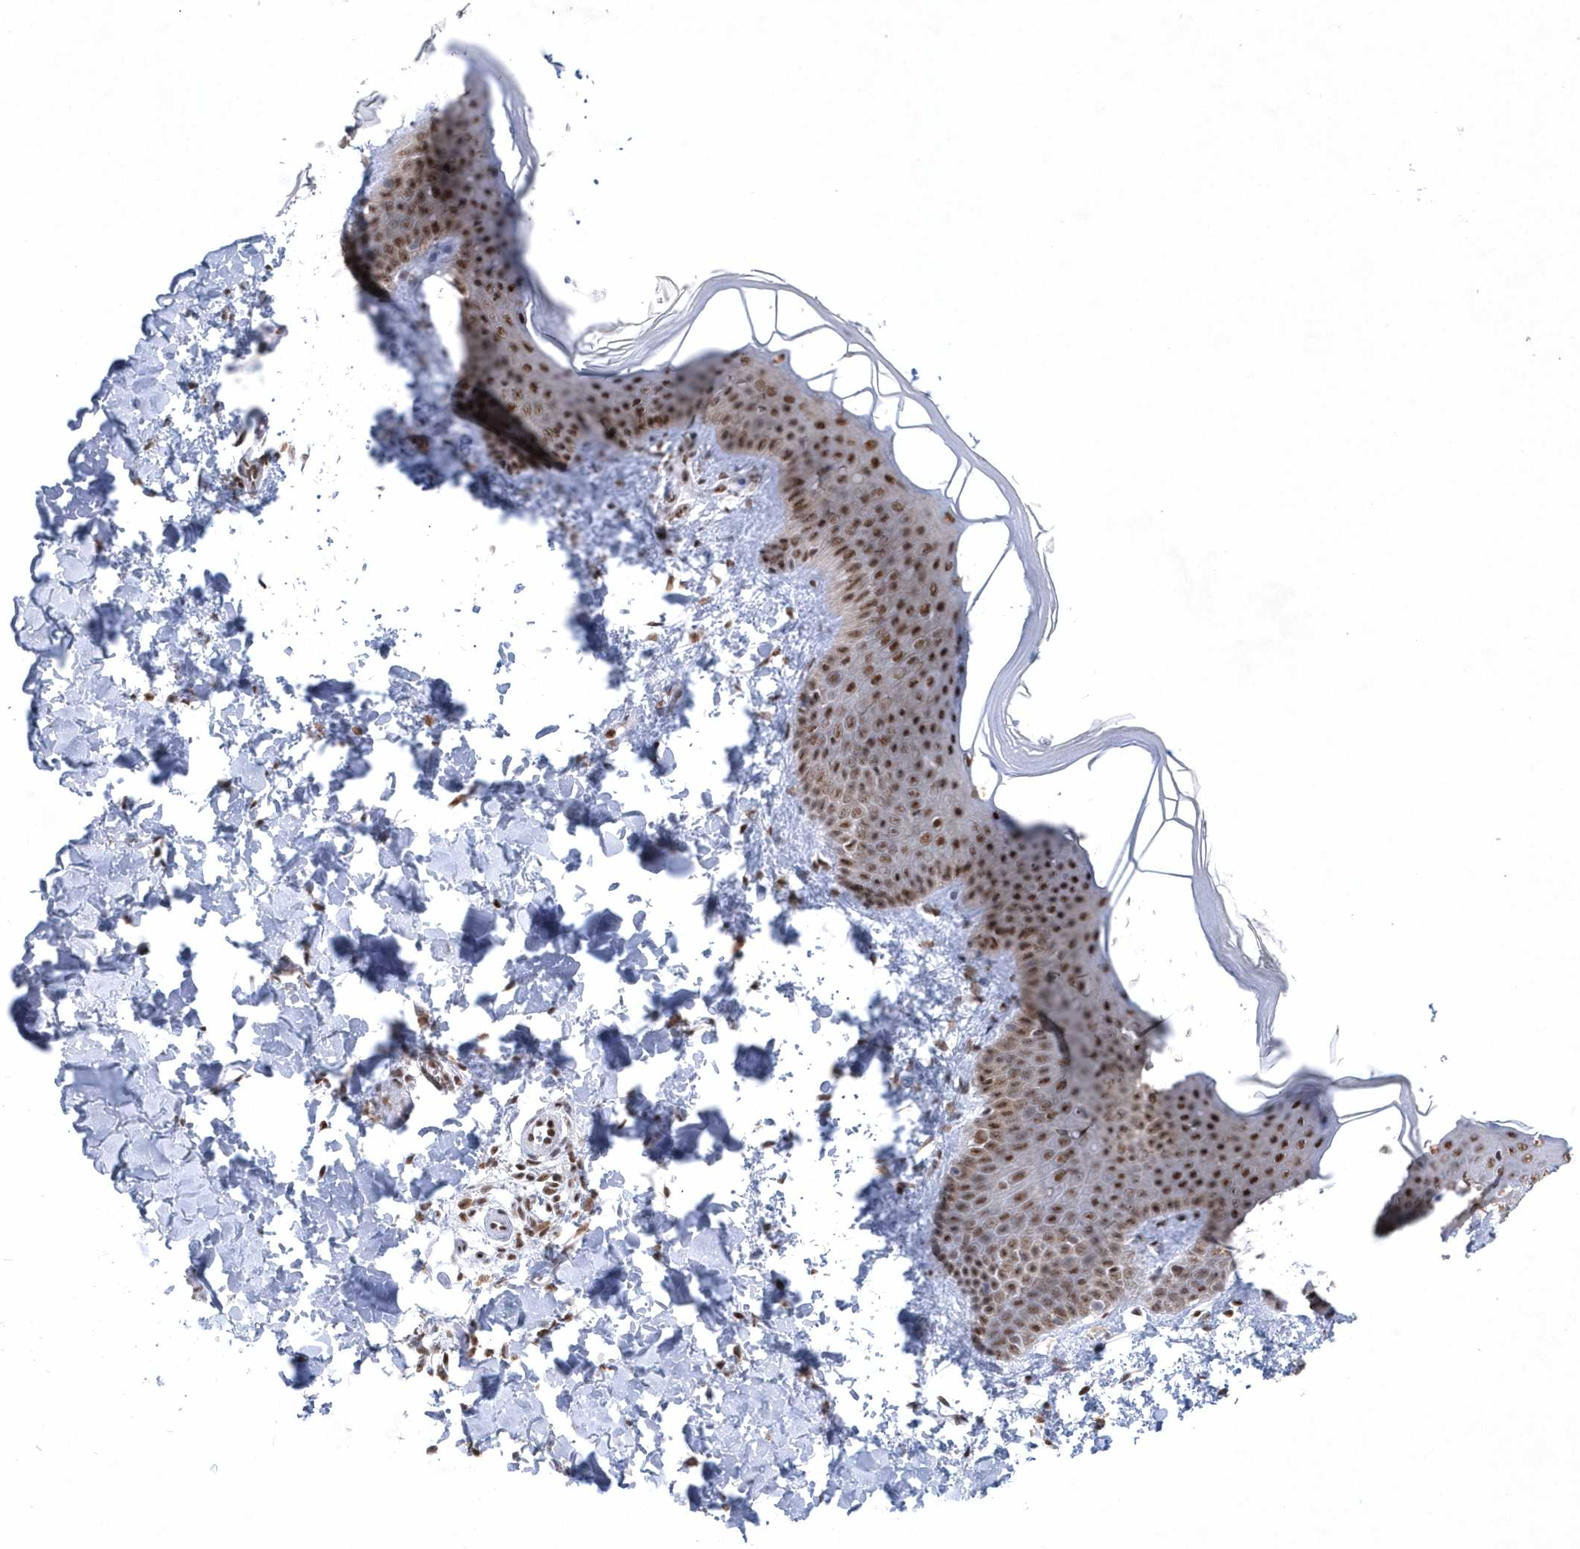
{"staining": {"intensity": "moderate", "quantity": ">75%", "location": "nuclear"}, "tissue": "skin", "cell_type": "Fibroblasts", "image_type": "normal", "snomed": [{"axis": "morphology", "description": "Normal tissue, NOS"}, {"axis": "topography", "description": "Skin"}], "caption": "Benign skin shows moderate nuclear staining in approximately >75% of fibroblasts Ihc stains the protein of interest in brown and the nuclei are stained blue..", "gene": "DCLRE1A", "patient": {"sex": "male", "age": 36}}